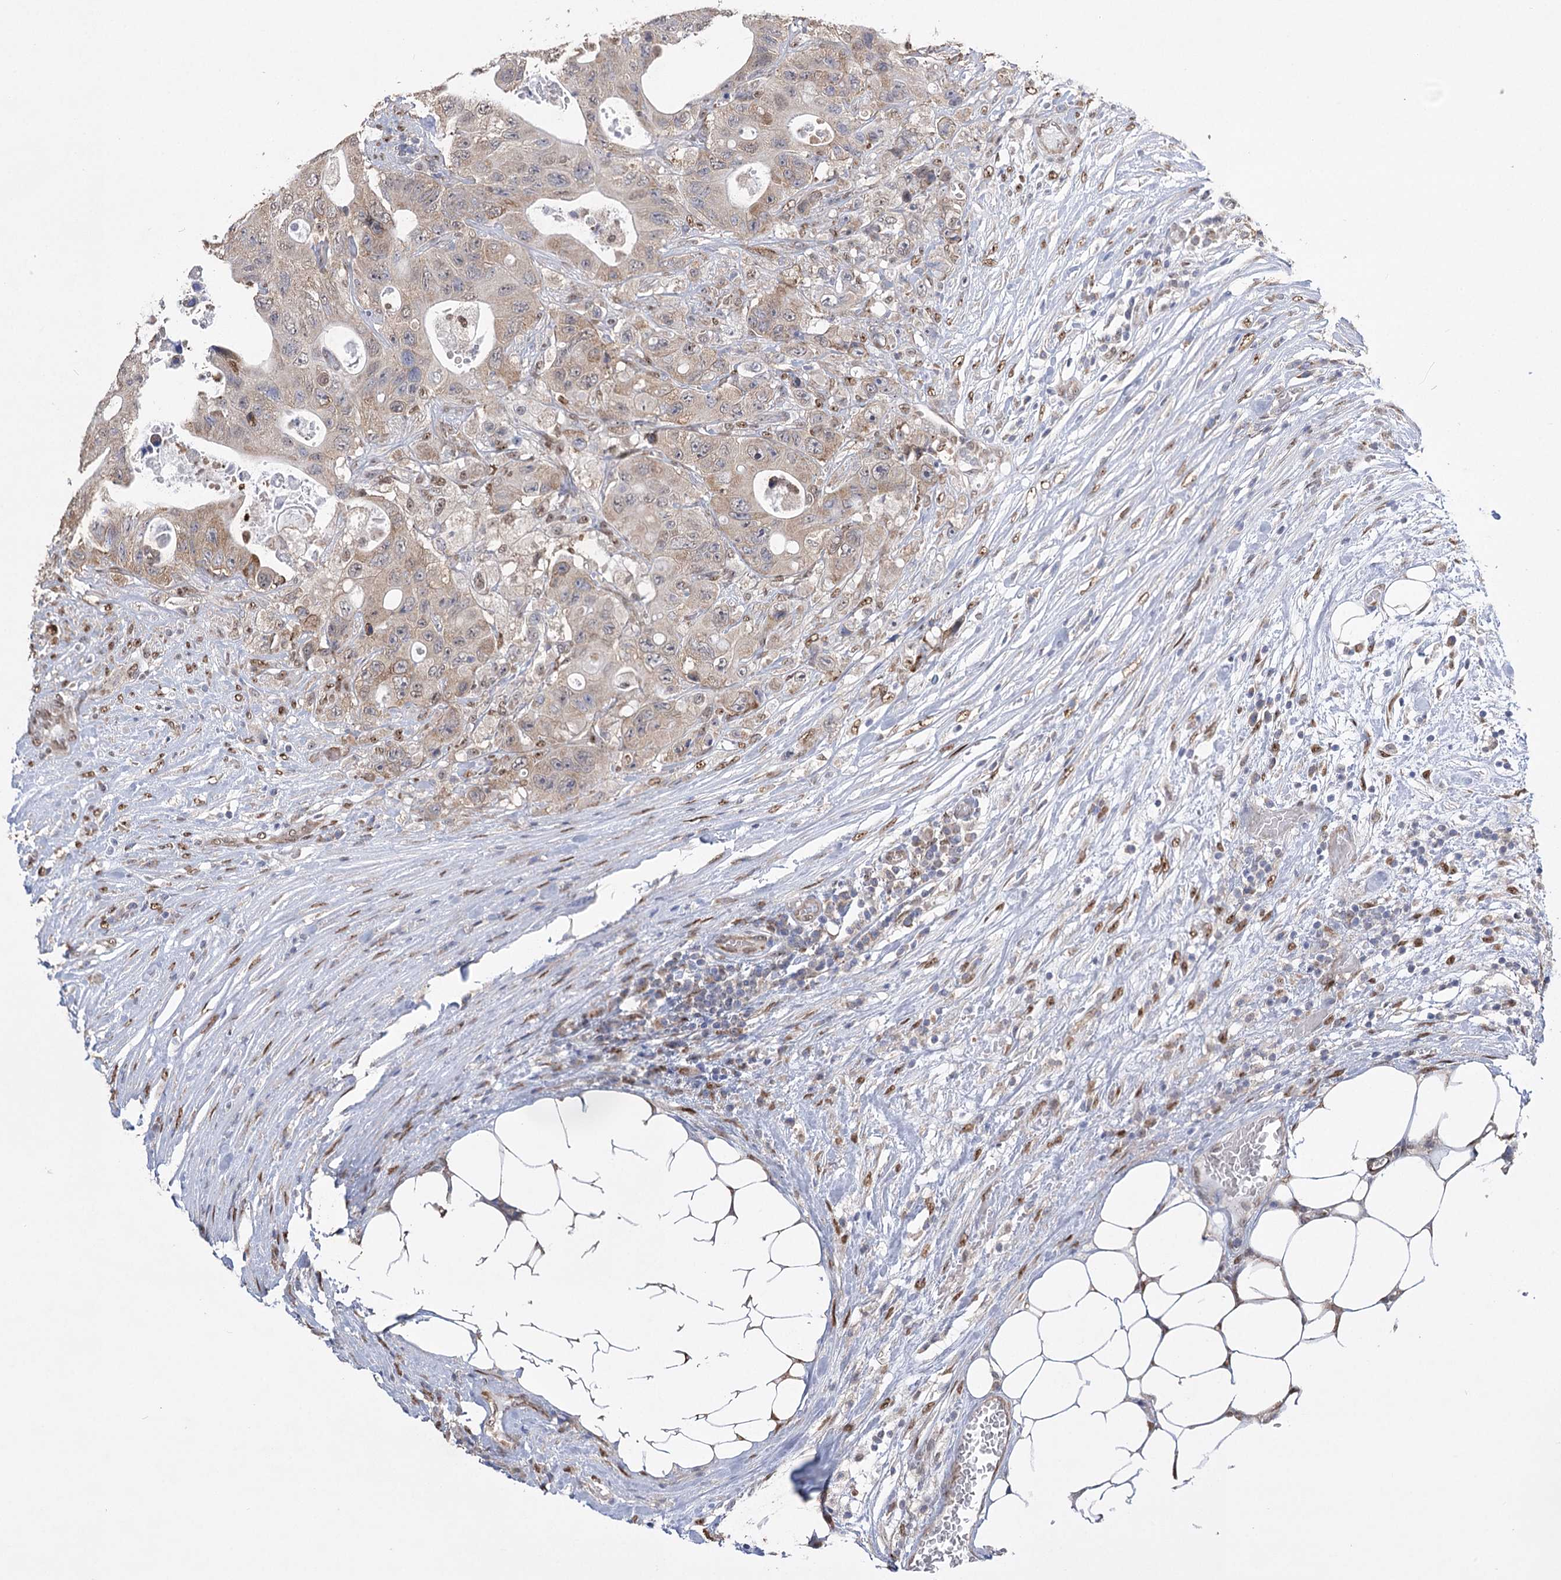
{"staining": {"intensity": "weak", "quantity": ">75%", "location": "cytoplasmic/membranous"}, "tissue": "colorectal cancer", "cell_type": "Tumor cells", "image_type": "cancer", "snomed": [{"axis": "morphology", "description": "Adenocarcinoma, NOS"}, {"axis": "topography", "description": "Colon"}], "caption": "High-power microscopy captured an immunohistochemistry photomicrograph of colorectal adenocarcinoma, revealing weak cytoplasmic/membranous staining in approximately >75% of tumor cells.", "gene": "NFU1", "patient": {"sex": "female", "age": 46}}